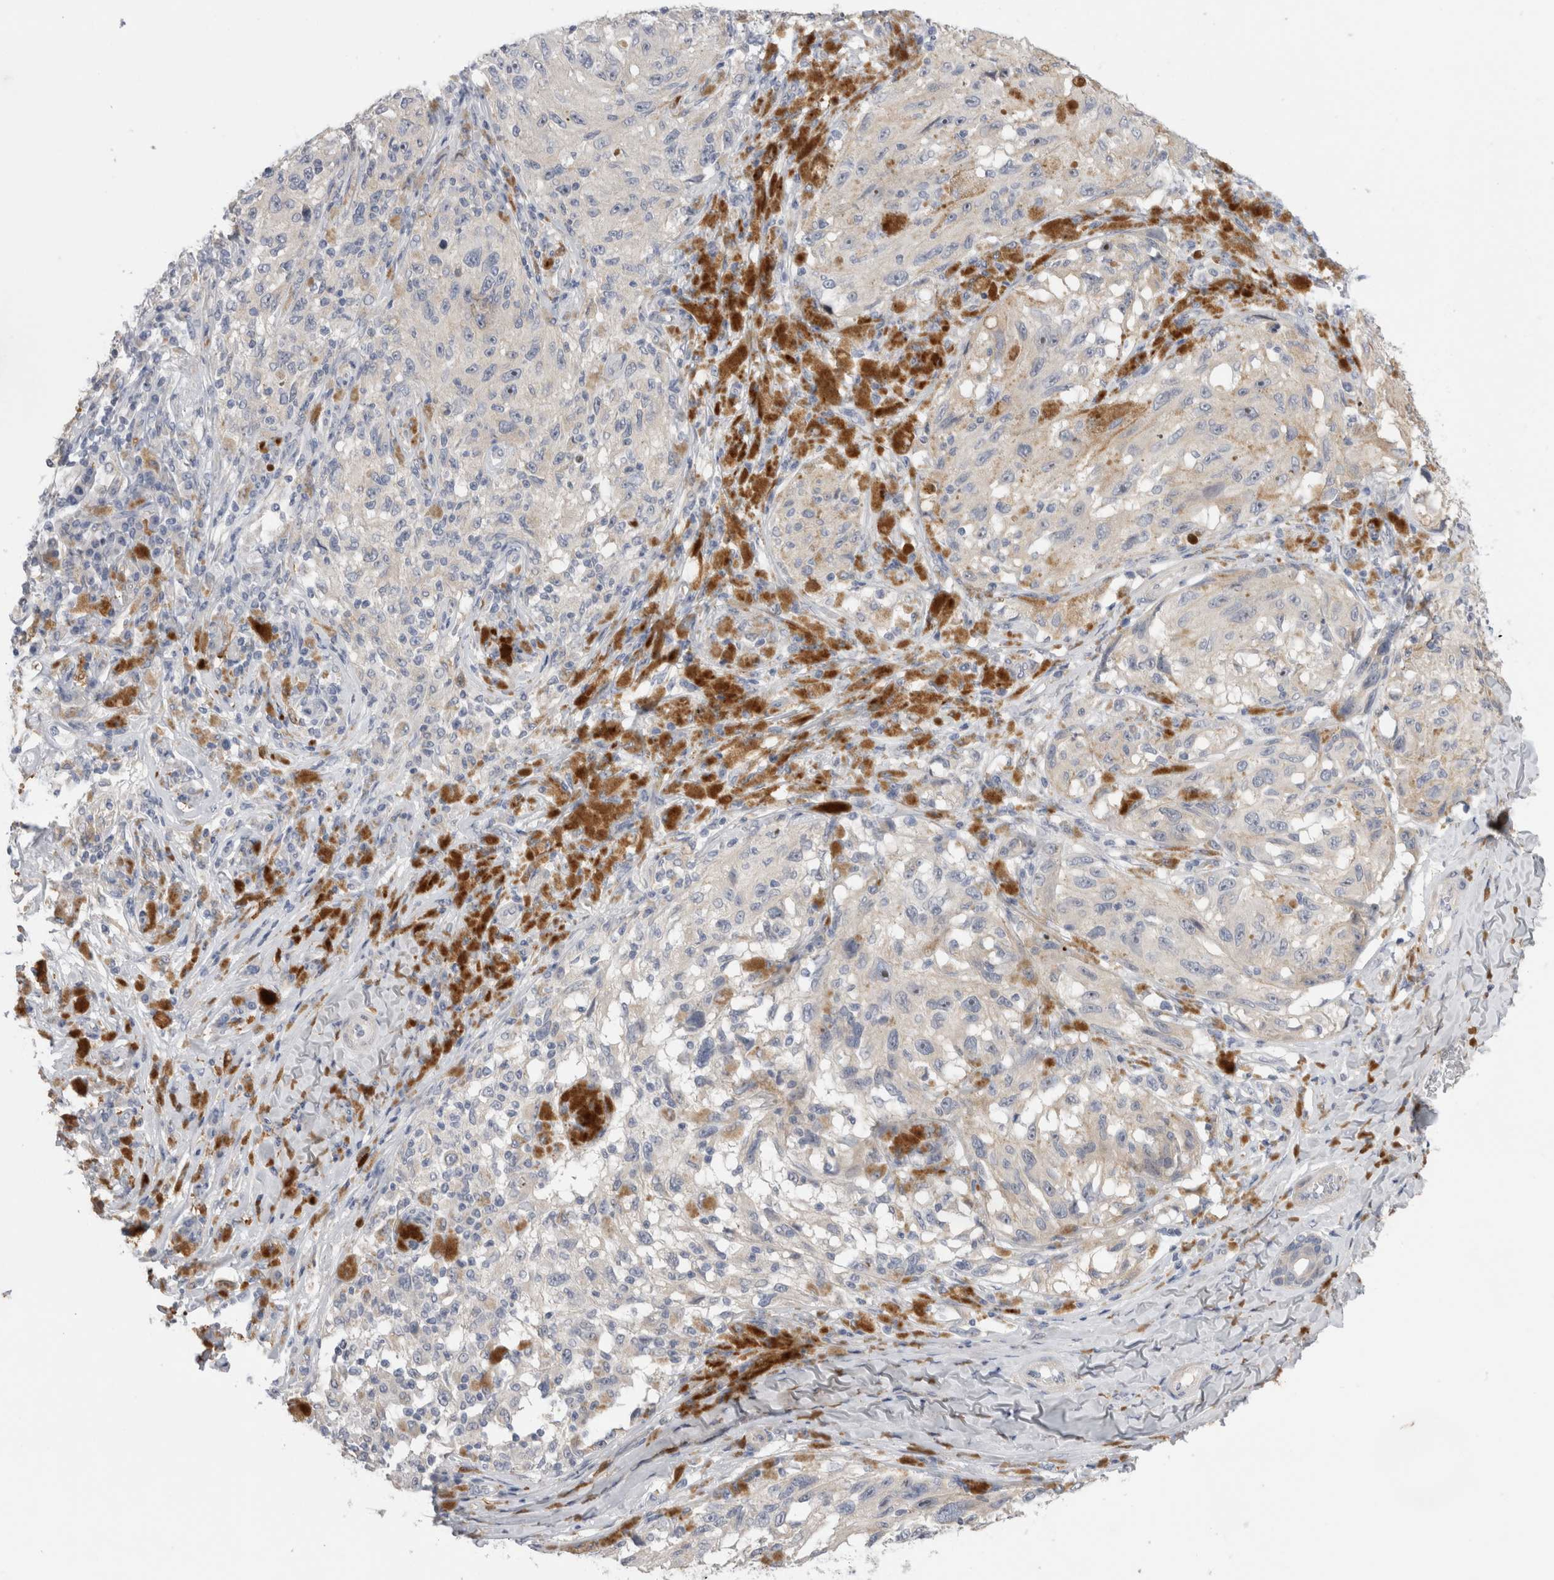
{"staining": {"intensity": "negative", "quantity": "none", "location": "none"}, "tissue": "melanoma", "cell_type": "Tumor cells", "image_type": "cancer", "snomed": [{"axis": "morphology", "description": "Malignant melanoma, NOS"}, {"axis": "topography", "description": "Skin"}], "caption": "The immunohistochemistry (IHC) histopathology image has no significant staining in tumor cells of malignant melanoma tissue.", "gene": "SLC20A2", "patient": {"sex": "female", "age": 73}}